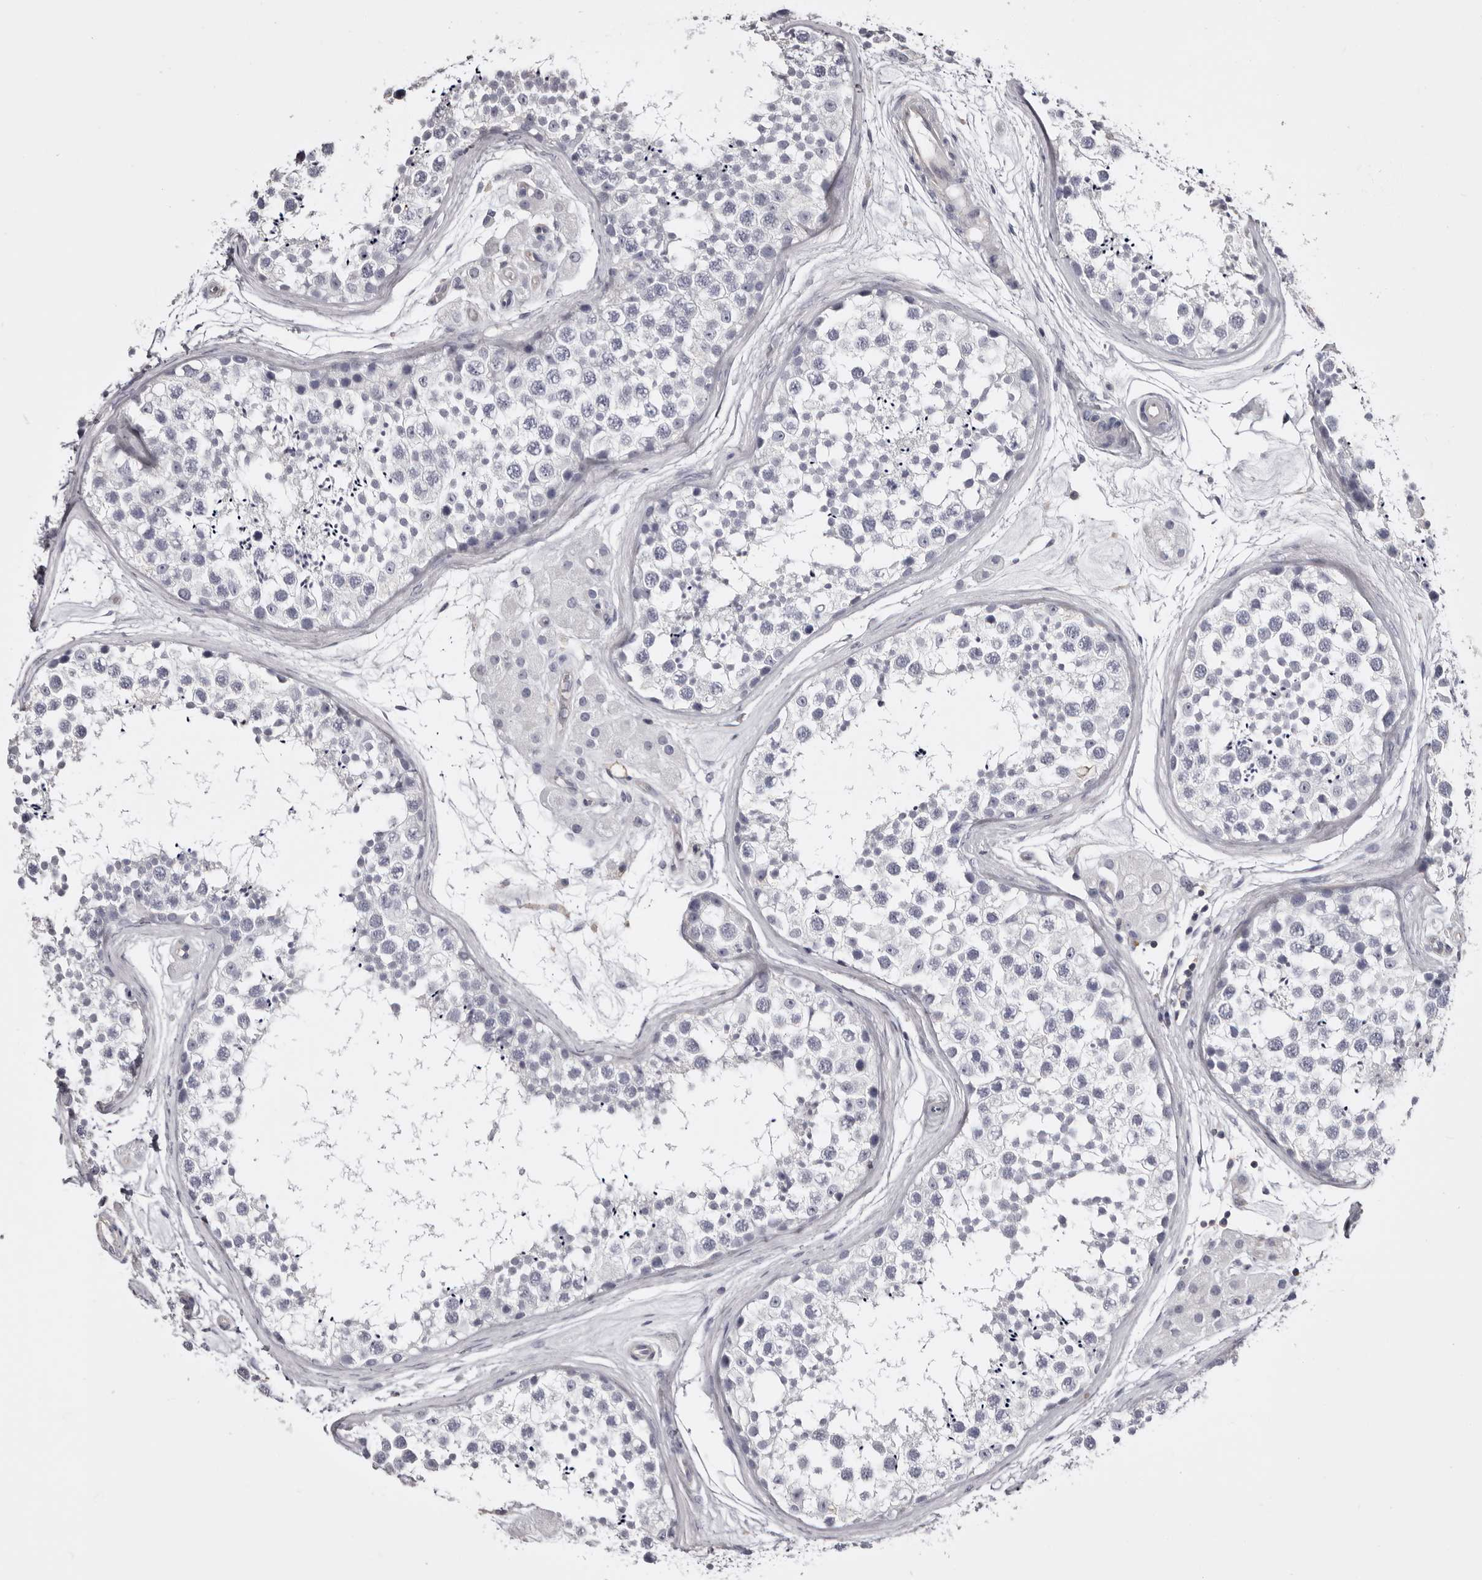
{"staining": {"intensity": "negative", "quantity": "none", "location": "none"}, "tissue": "testis", "cell_type": "Cells in seminiferous ducts", "image_type": "normal", "snomed": [{"axis": "morphology", "description": "Normal tissue, NOS"}, {"axis": "topography", "description": "Testis"}], "caption": "IHC image of normal human testis stained for a protein (brown), which exhibits no expression in cells in seminiferous ducts.", "gene": "LAD1", "patient": {"sex": "male", "age": 56}}